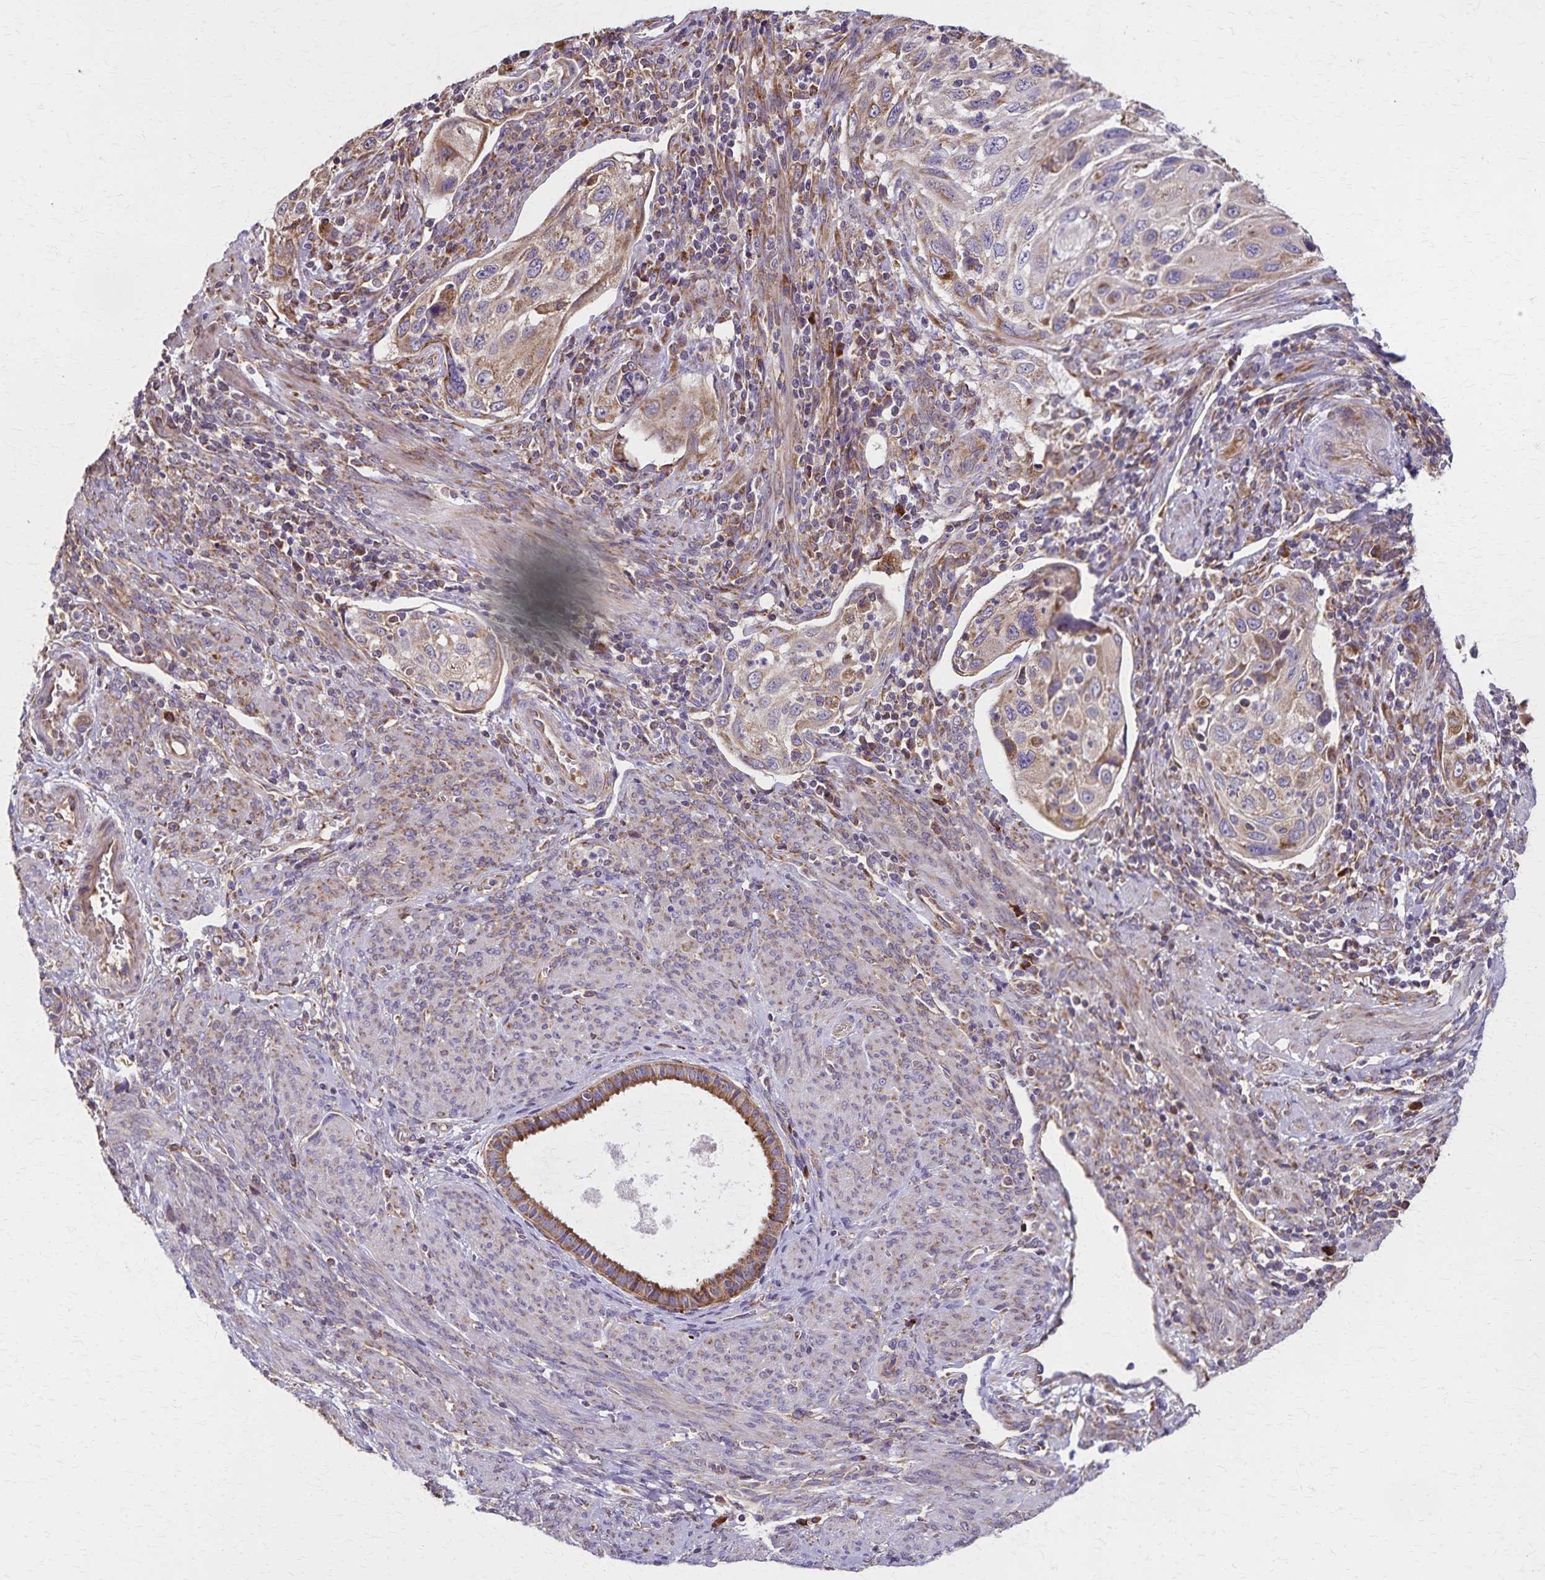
{"staining": {"intensity": "weak", "quantity": "25%-75%", "location": "cytoplasmic/membranous"}, "tissue": "cervical cancer", "cell_type": "Tumor cells", "image_type": "cancer", "snomed": [{"axis": "morphology", "description": "Squamous cell carcinoma, NOS"}, {"axis": "topography", "description": "Cervix"}], "caption": "Cervical cancer (squamous cell carcinoma) tissue exhibits weak cytoplasmic/membranous expression in about 25%-75% of tumor cells, visualized by immunohistochemistry. (DAB (3,3'-diaminobenzidine) IHC, brown staining for protein, blue staining for nuclei).", "gene": "RNF10", "patient": {"sex": "female", "age": 70}}